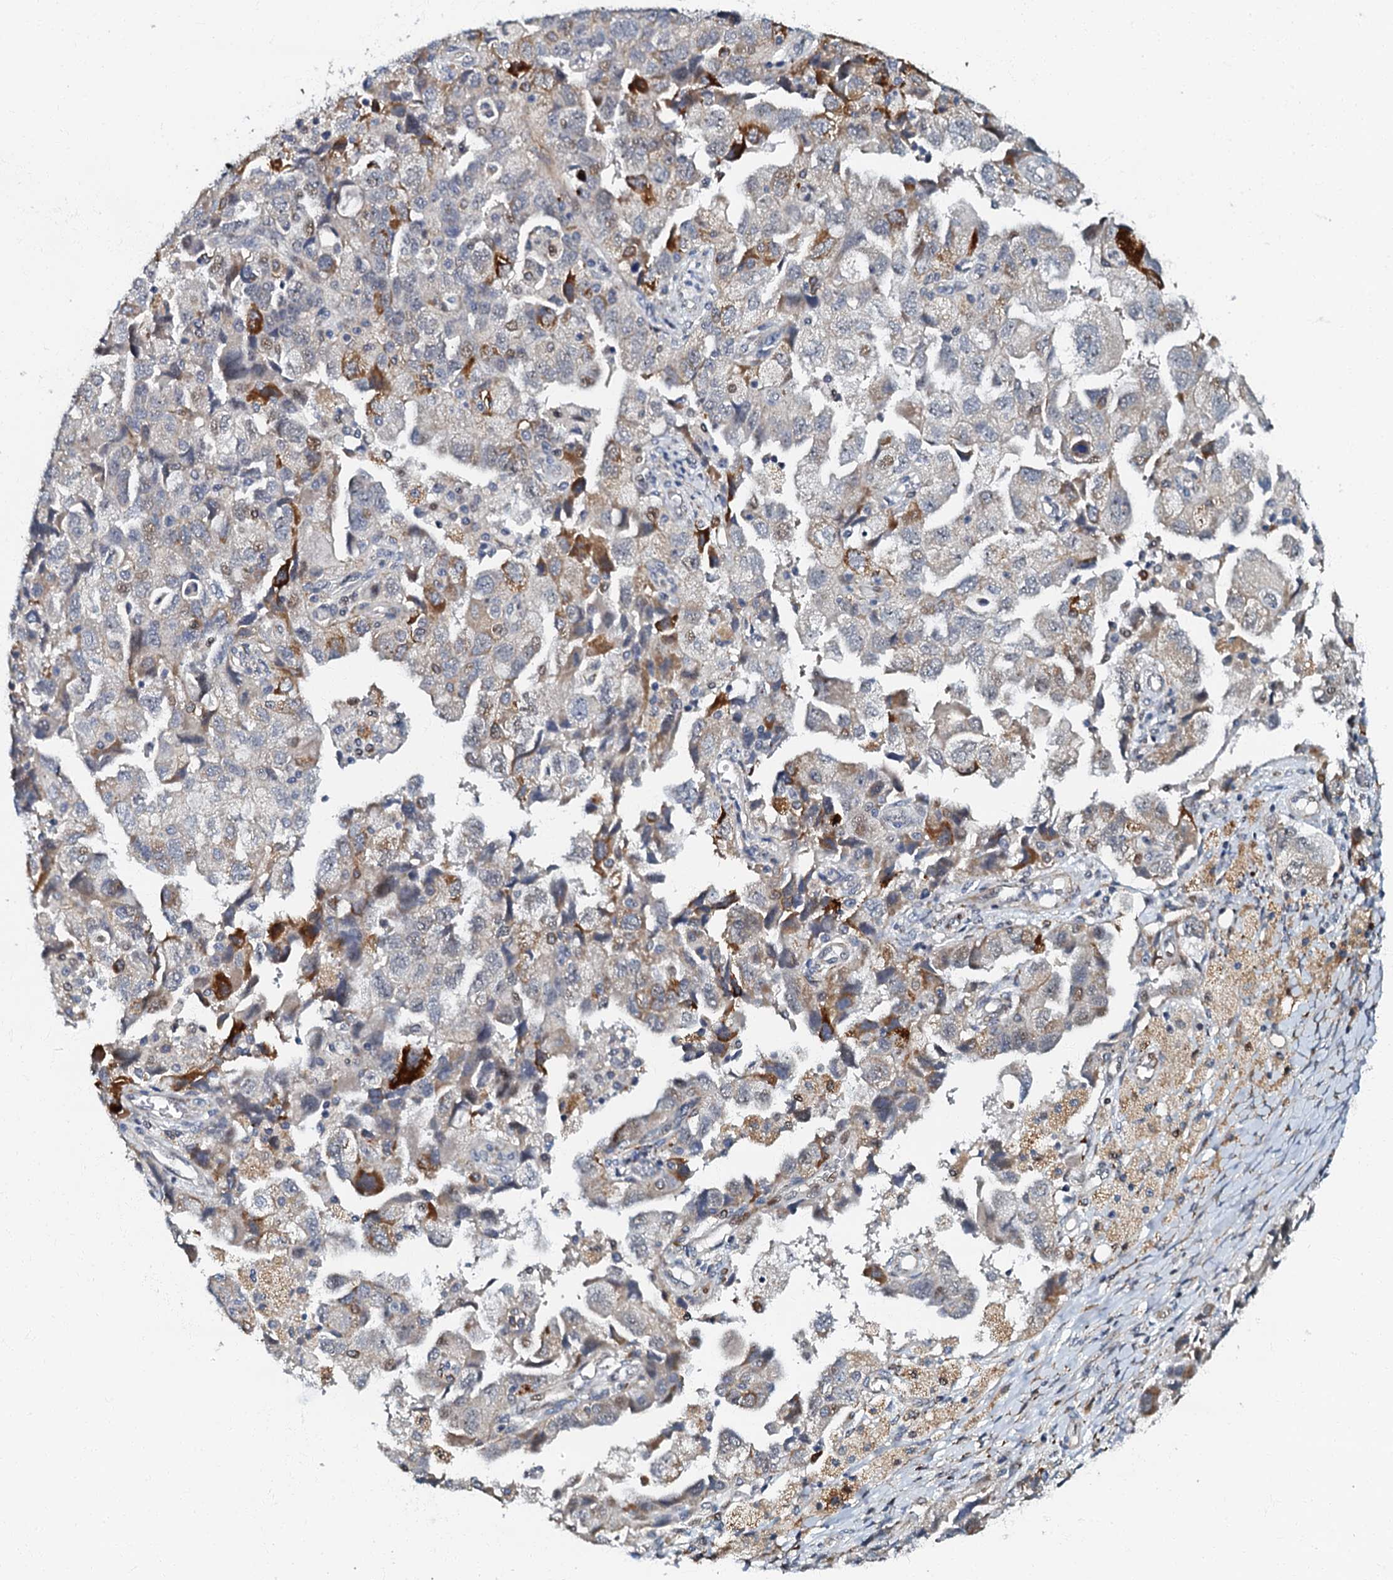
{"staining": {"intensity": "moderate", "quantity": "<25%", "location": "cytoplasmic/membranous"}, "tissue": "ovarian cancer", "cell_type": "Tumor cells", "image_type": "cancer", "snomed": [{"axis": "morphology", "description": "Carcinoma, NOS"}, {"axis": "morphology", "description": "Cystadenocarcinoma, serous, NOS"}, {"axis": "topography", "description": "Ovary"}], "caption": "A brown stain highlights moderate cytoplasmic/membranous positivity of a protein in human serous cystadenocarcinoma (ovarian) tumor cells.", "gene": "OLAH", "patient": {"sex": "female", "age": 69}}